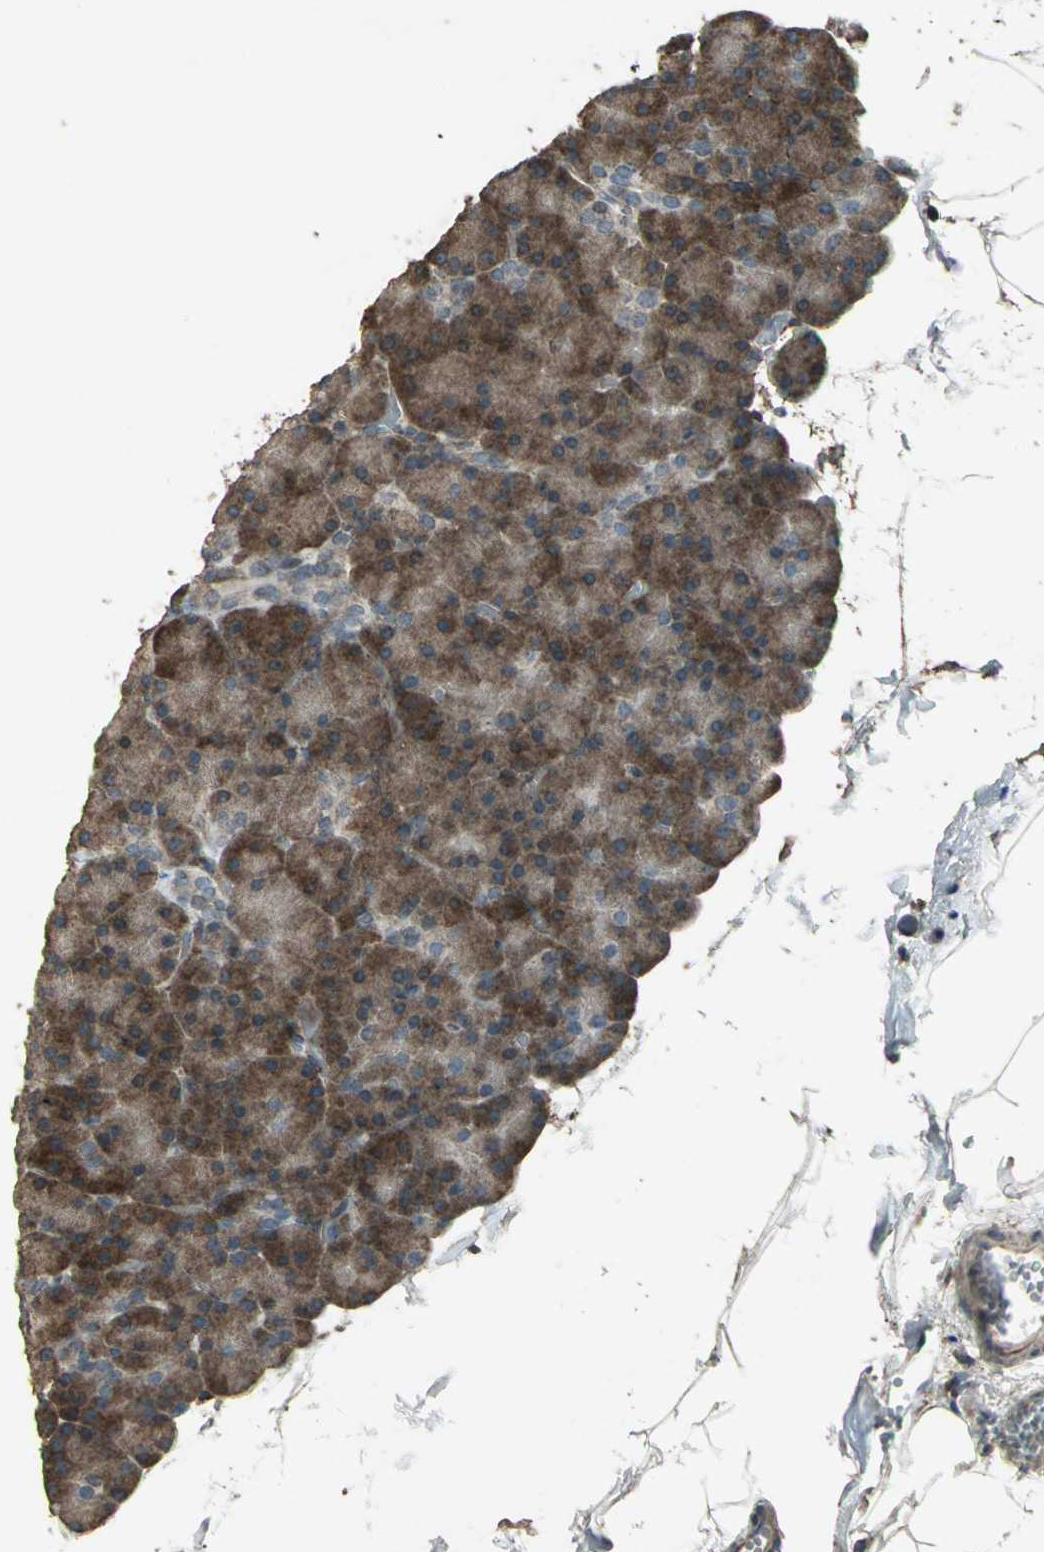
{"staining": {"intensity": "strong", "quantity": ">75%", "location": "cytoplasmic/membranous"}, "tissue": "pancreas", "cell_type": "Exocrine glandular cells", "image_type": "normal", "snomed": [{"axis": "morphology", "description": "Normal tissue, NOS"}, {"axis": "topography", "description": "Pancreas"}], "caption": "Brown immunohistochemical staining in unremarkable pancreas displays strong cytoplasmic/membranous positivity in approximately >75% of exocrine glandular cells. (Stains: DAB in brown, nuclei in blue, Microscopy: brightfield microscopy at high magnification).", "gene": "SEPTIN4", "patient": {"sex": "female", "age": 35}}